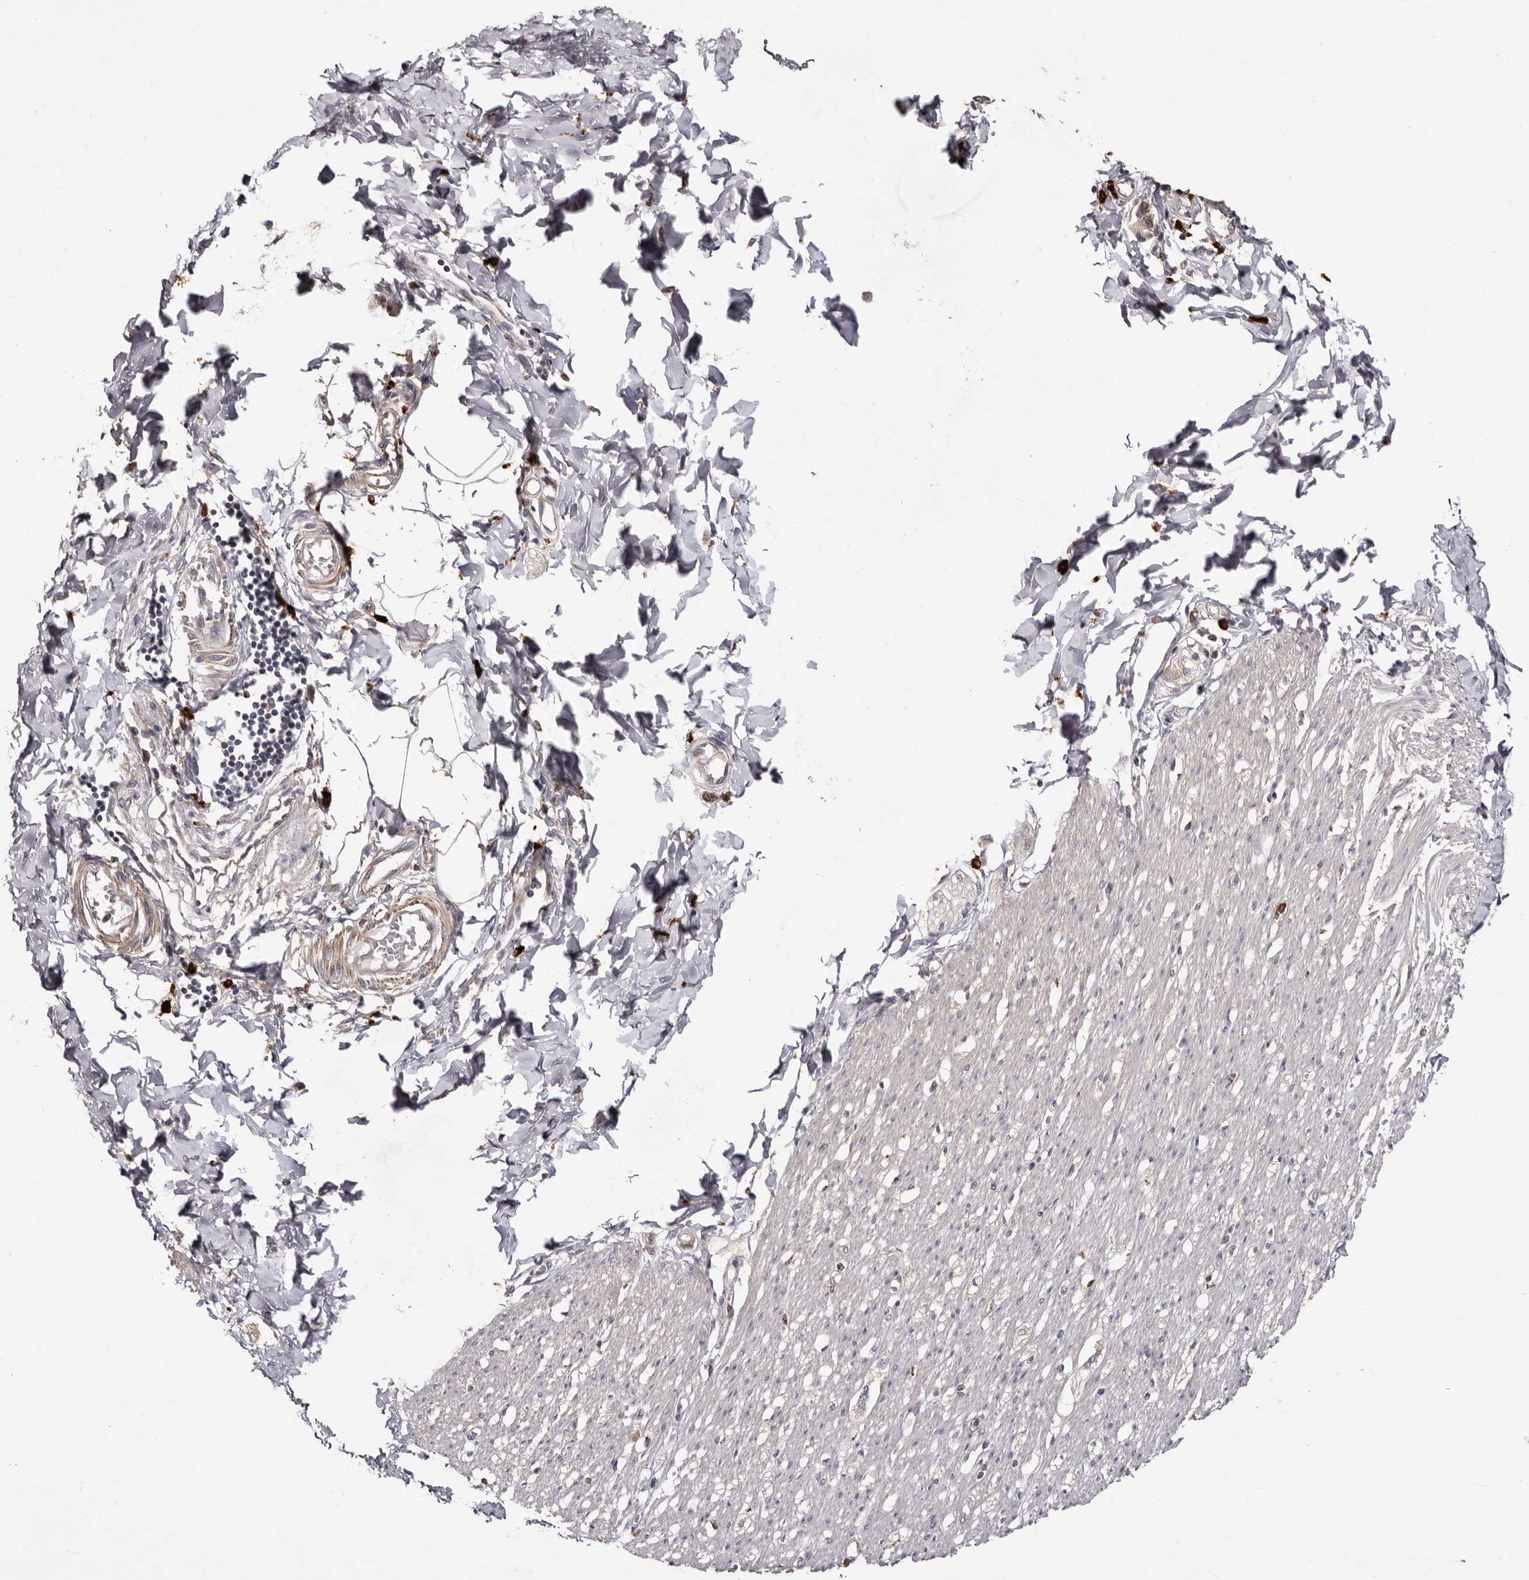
{"staining": {"intensity": "negative", "quantity": "none", "location": "none"}, "tissue": "smooth muscle", "cell_type": "Smooth muscle cells", "image_type": "normal", "snomed": [{"axis": "morphology", "description": "Normal tissue, NOS"}, {"axis": "morphology", "description": "Adenocarcinoma, NOS"}, {"axis": "topography", "description": "Colon"}, {"axis": "topography", "description": "Peripheral nerve tissue"}], "caption": "A high-resolution image shows immunohistochemistry staining of unremarkable smooth muscle, which shows no significant expression in smooth muscle cells.", "gene": "DAP", "patient": {"sex": "male", "age": 14}}